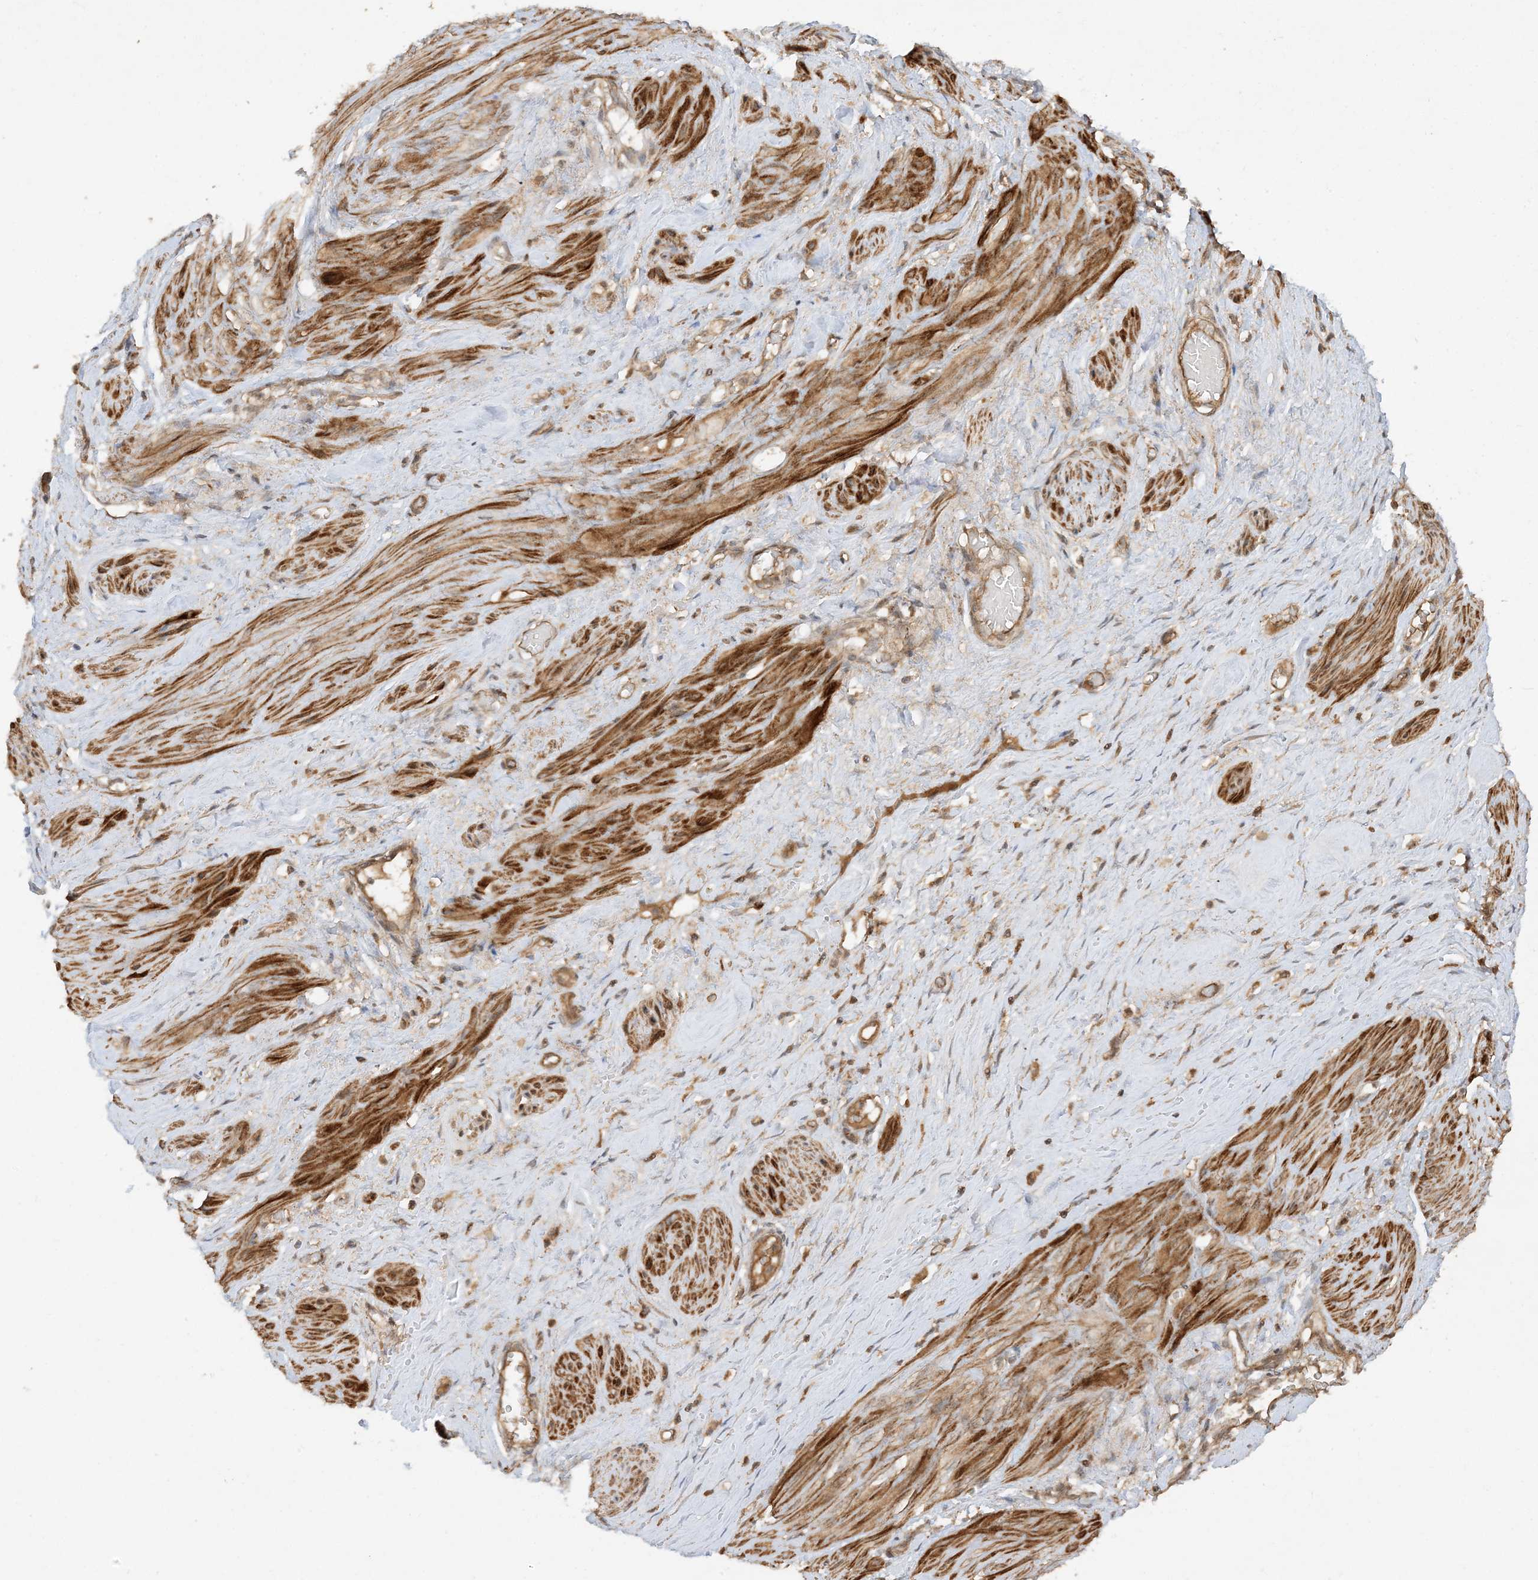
{"staining": {"intensity": "strong", "quantity": ">75%", "location": "cytoplasmic/membranous"}, "tissue": "smooth muscle", "cell_type": "Smooth muscle cells", "image_type": "normal", "snomed": [{"axis": "morphology", "description": "Normal tissue, NOS"}, {"axis": "topography", "description": "Endometrium"}], "caption": "High-magnification brightfield microscopy of normal smooth muscle stained with DAB (3,3'-diaminobenzidine) (brown) and counterstained with hematoxylin (blue). smooth muscle cells exhibit strong cytoplasmic/membranous staining is appreciated in about>75% of cells.", "gene": "XRN1", "patient": {"sex": "female", "age": 33}}